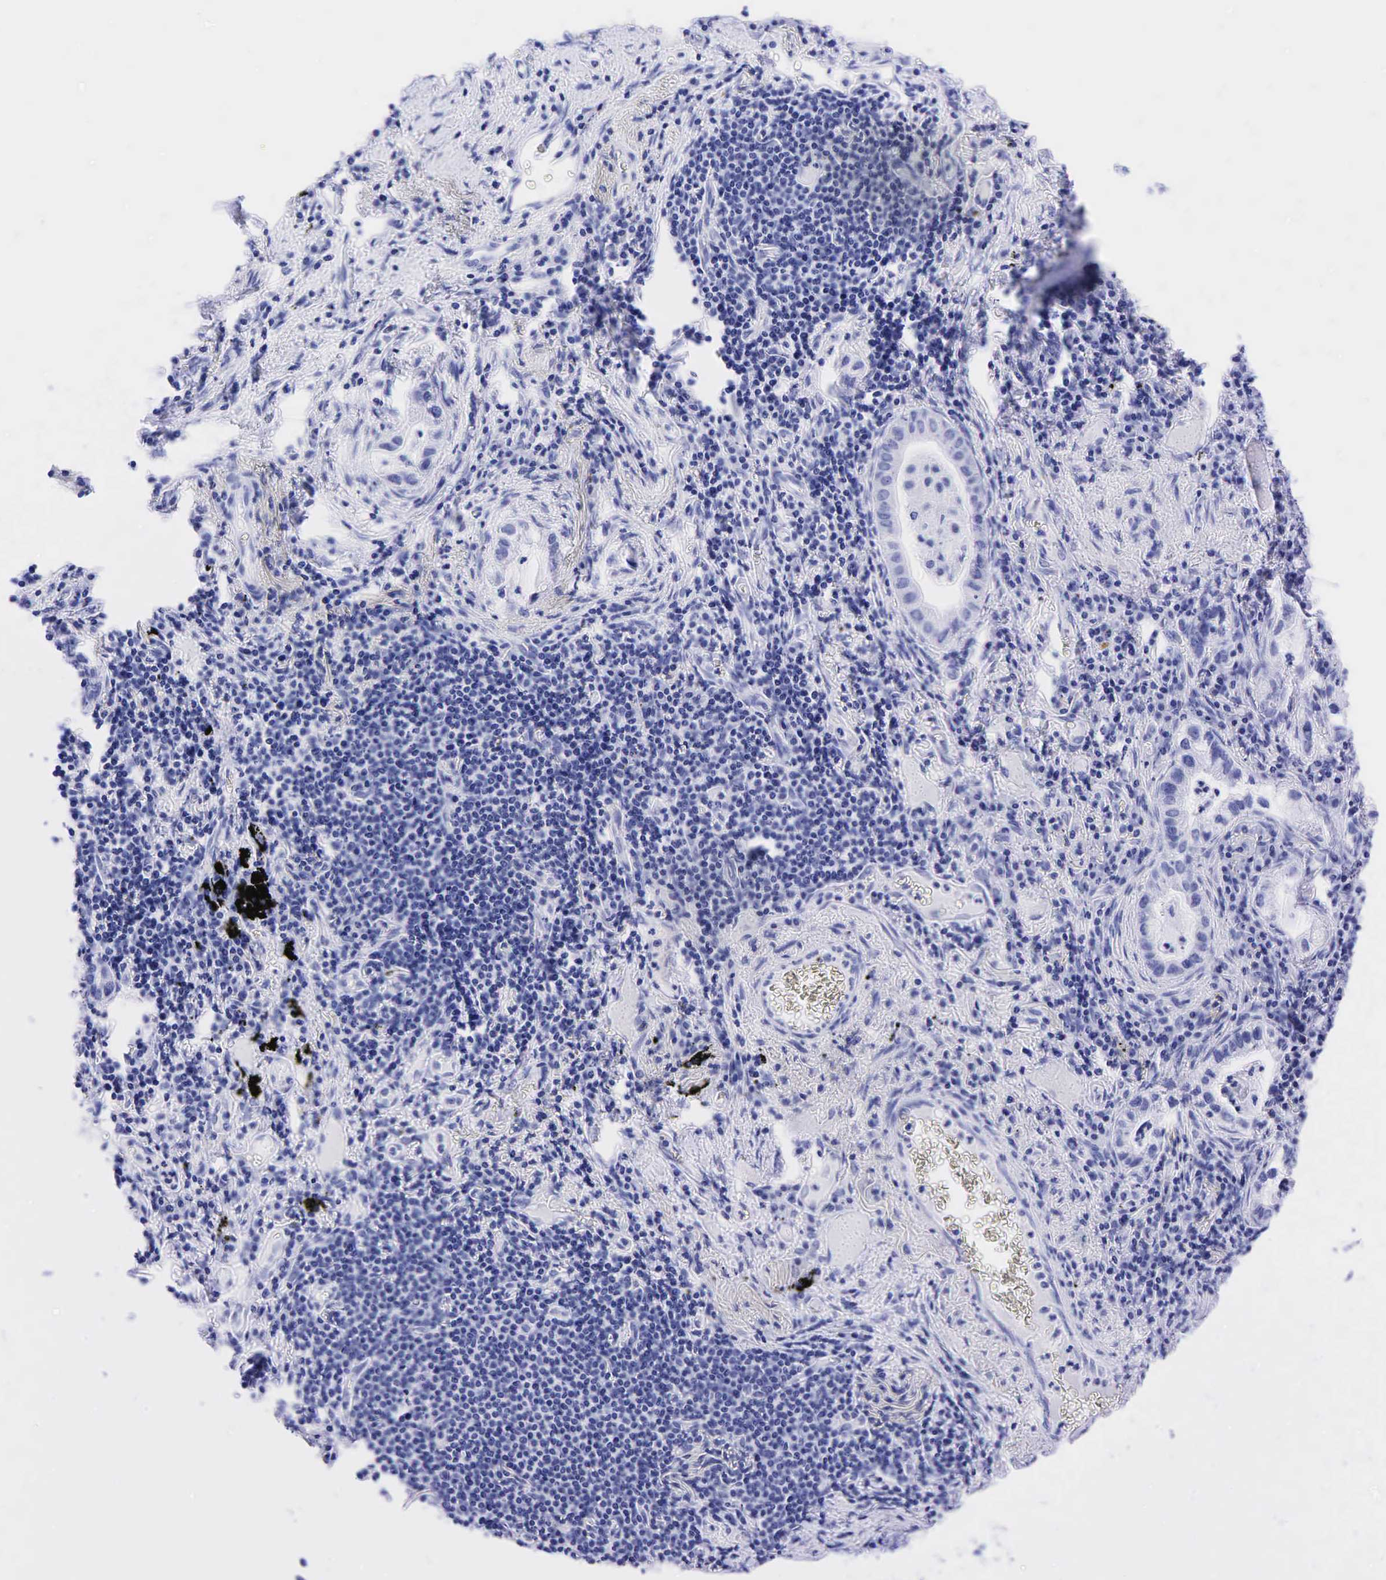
{"staining": {"intensity": "negative", "quantity": "none", "location": "none"}, "tissue": "lung cancer", "cell_type": "Tumor cells", "image_type": "cancer", "snomed": [{"axis": "morphology", "description": "Adenocarcinoma, NOS"}, {"axis": "topography", "description": "Lung"}], "caption": "Immunohistochemistry (IHC) micrograph of neoplastic tissue: lung cancer (adenocarcinoma) stained with DAB displays no significant protein positivity in tumor cells.", "gene": "CHGA", "patient": {"sex": "female", "age": 50}}